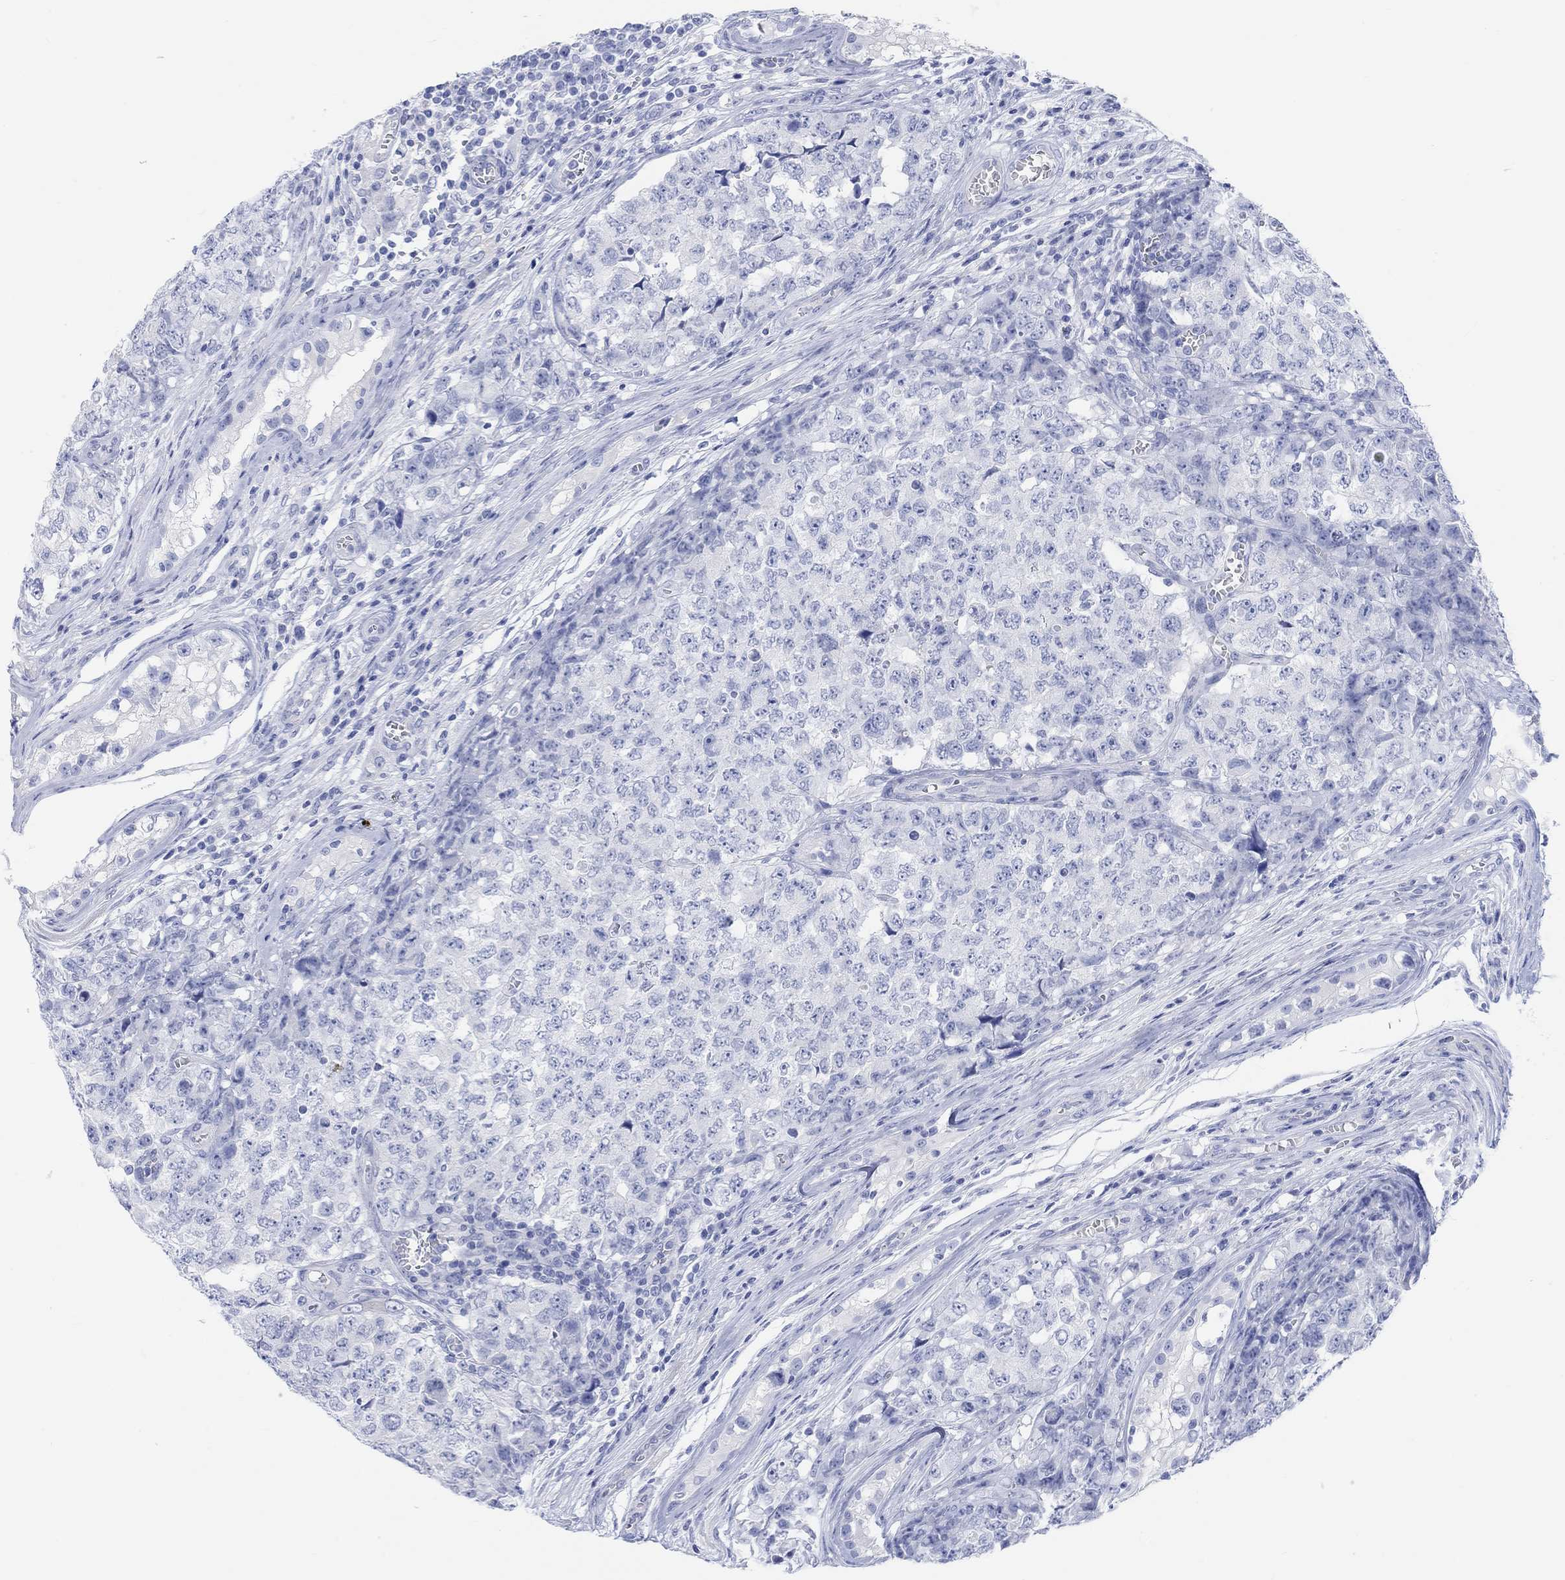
{"staining": {"intensity": "negative", "quantity": "none", "location": "none"}, "tissue": "testis cancer", "cell_type": "Tumor cells", "image_type": "cancer", "snomed": [{"axis": "morphology", "description": "Carcinoma, Embryonal, NOS"}, {"axis": "topography", "description": "Testis"}], "caption": "Tumor cells show no significant expression in testis cancer (embryonal carcinoma). (DAB (3,3'-diaminobenzidine) immunohistochemistry, high magnification).", "gene": "XIRP2", "patient": {"sex": "male", "age": 23}}